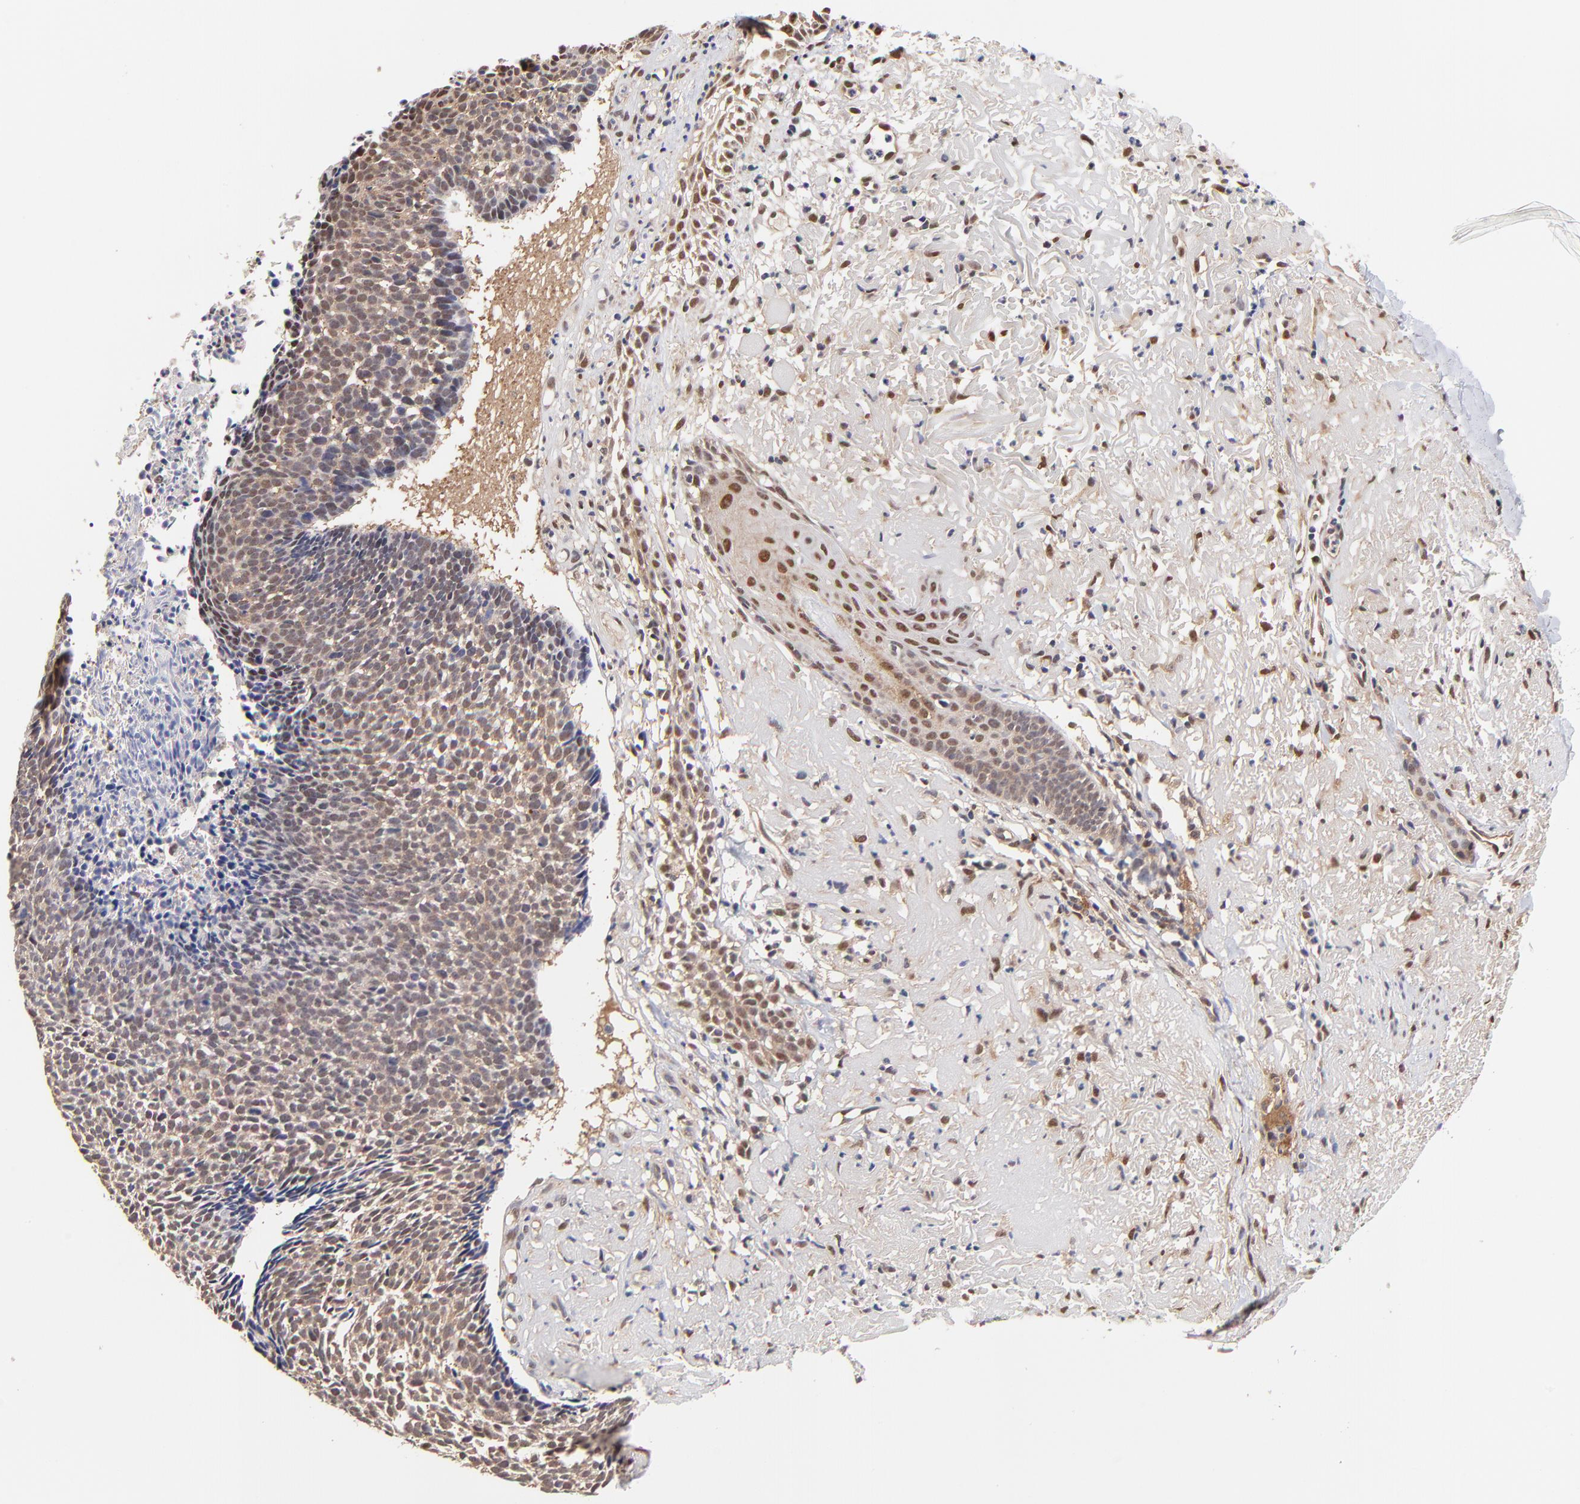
{"staining": {"intensity": "weak", "quantity": "25%-75%", "location": "cytoplasmic/membranous,nuclear"}, "tissue": "skin cancer", "cell_type": "Tumor cells", "image_type": "cancer", "snomed": [{"axis": "morphology", "description": "Basal cell carcinoma"}, {"axis": "topography", "description": "Skin"}], "caption": "This histopathology image shows immunohistochemistry (IHC) staining of basal cell carcinoma (skin), with low weak cytoplasmic/membranous and nuclear staining in approximately 25%-75% of tumor cells.", "gene": "PSMC4", "patient": {"sex": "female", "age": 87}}